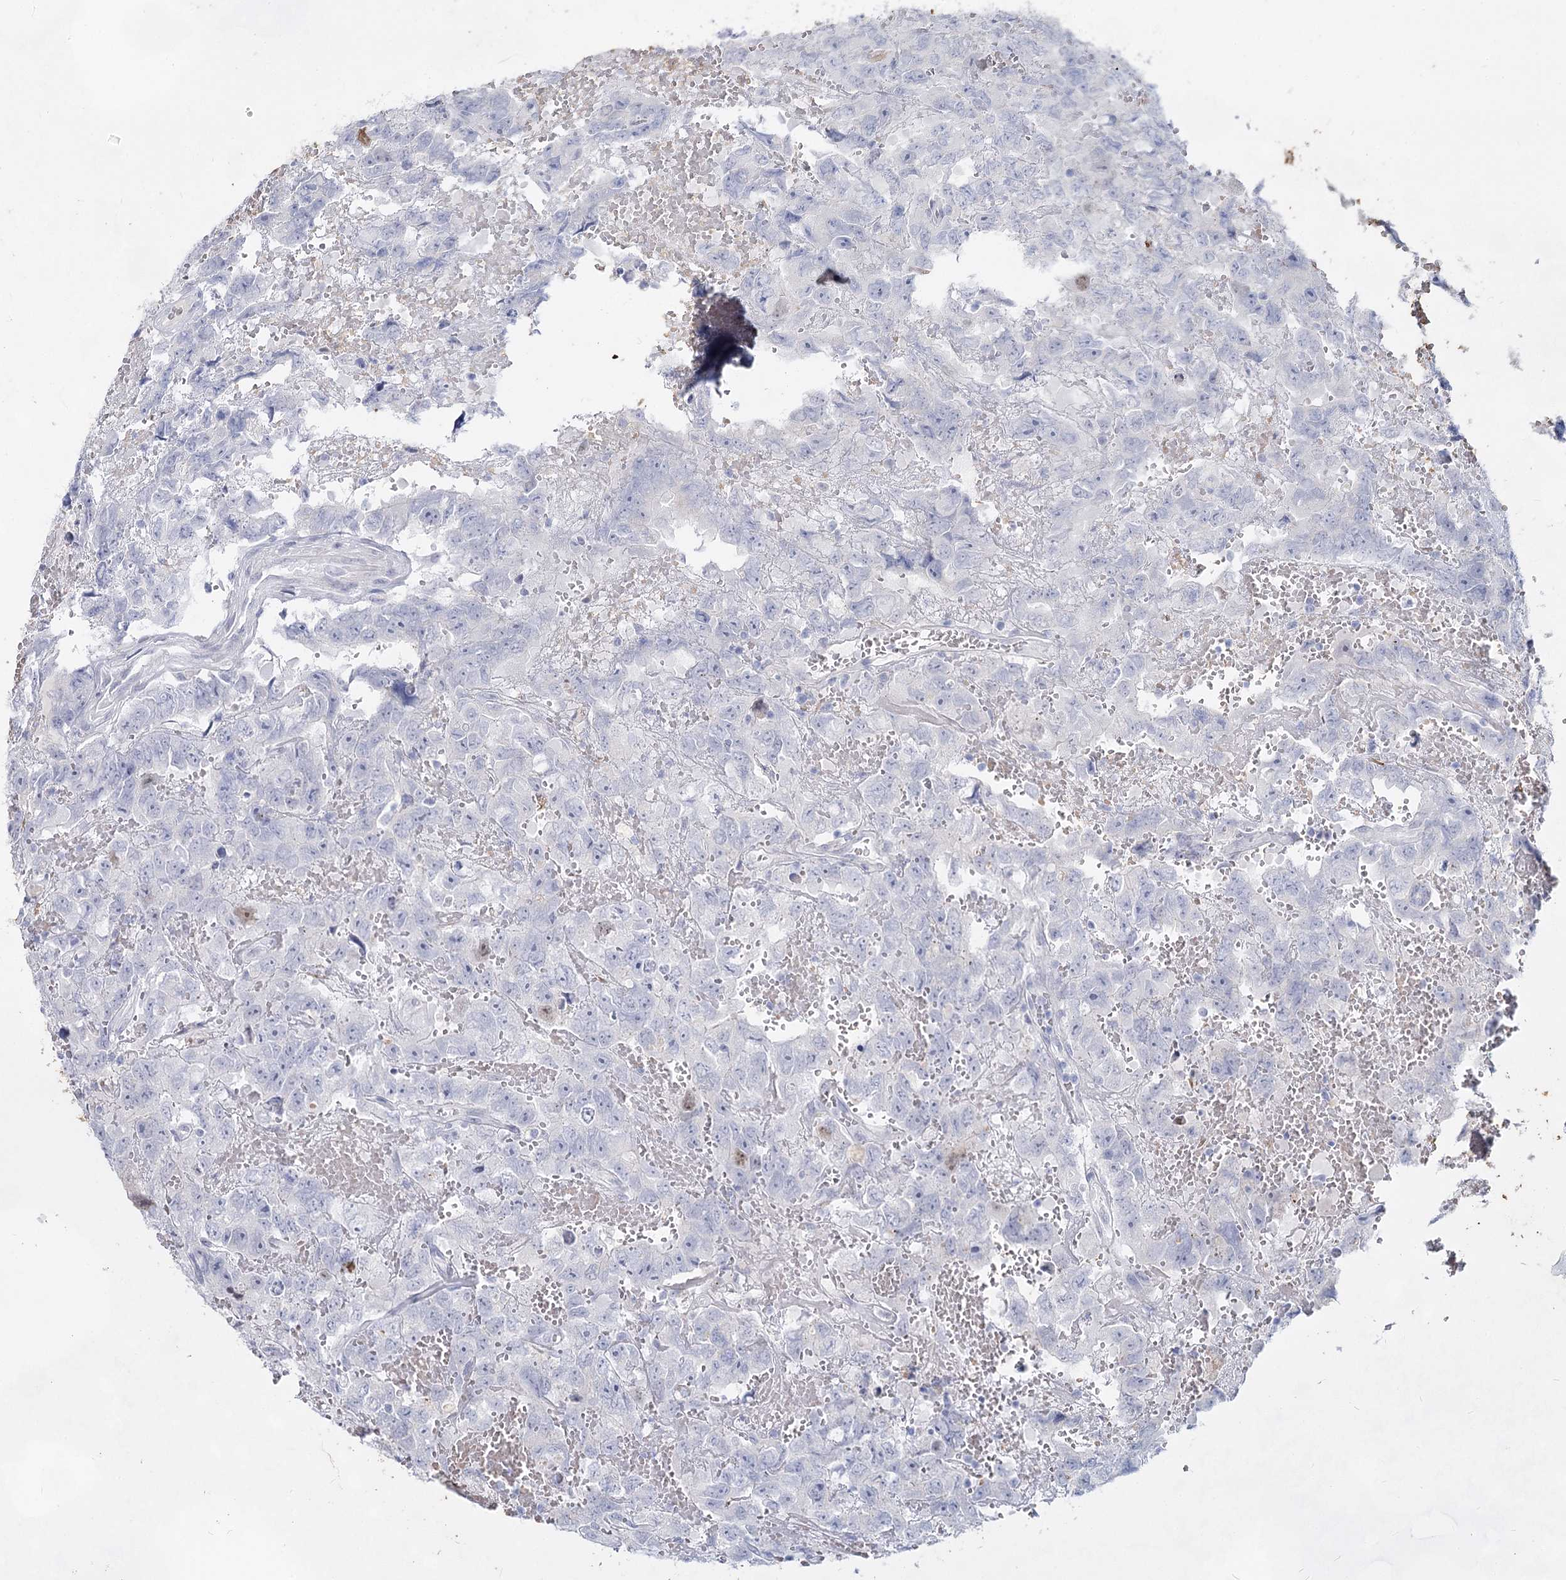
{"staining": {"intensity": "negative", "quantity": "none", "location": "none"}, "tissue": "testis cancer", "cell_type": "Tumor cells", "image_type": "cancer", "snomed": [{"axis": "morphology", "description": "Carcinoma, Embryonal, NOS"}, {"axis": "topography", "description": "Testis"}], "caption": "Human testis cancer stained for a protein using IHC exhibits no positivity in tumor cells.", "gene": "CCDC73", "patient": {"sex": "male", "age": 45}}